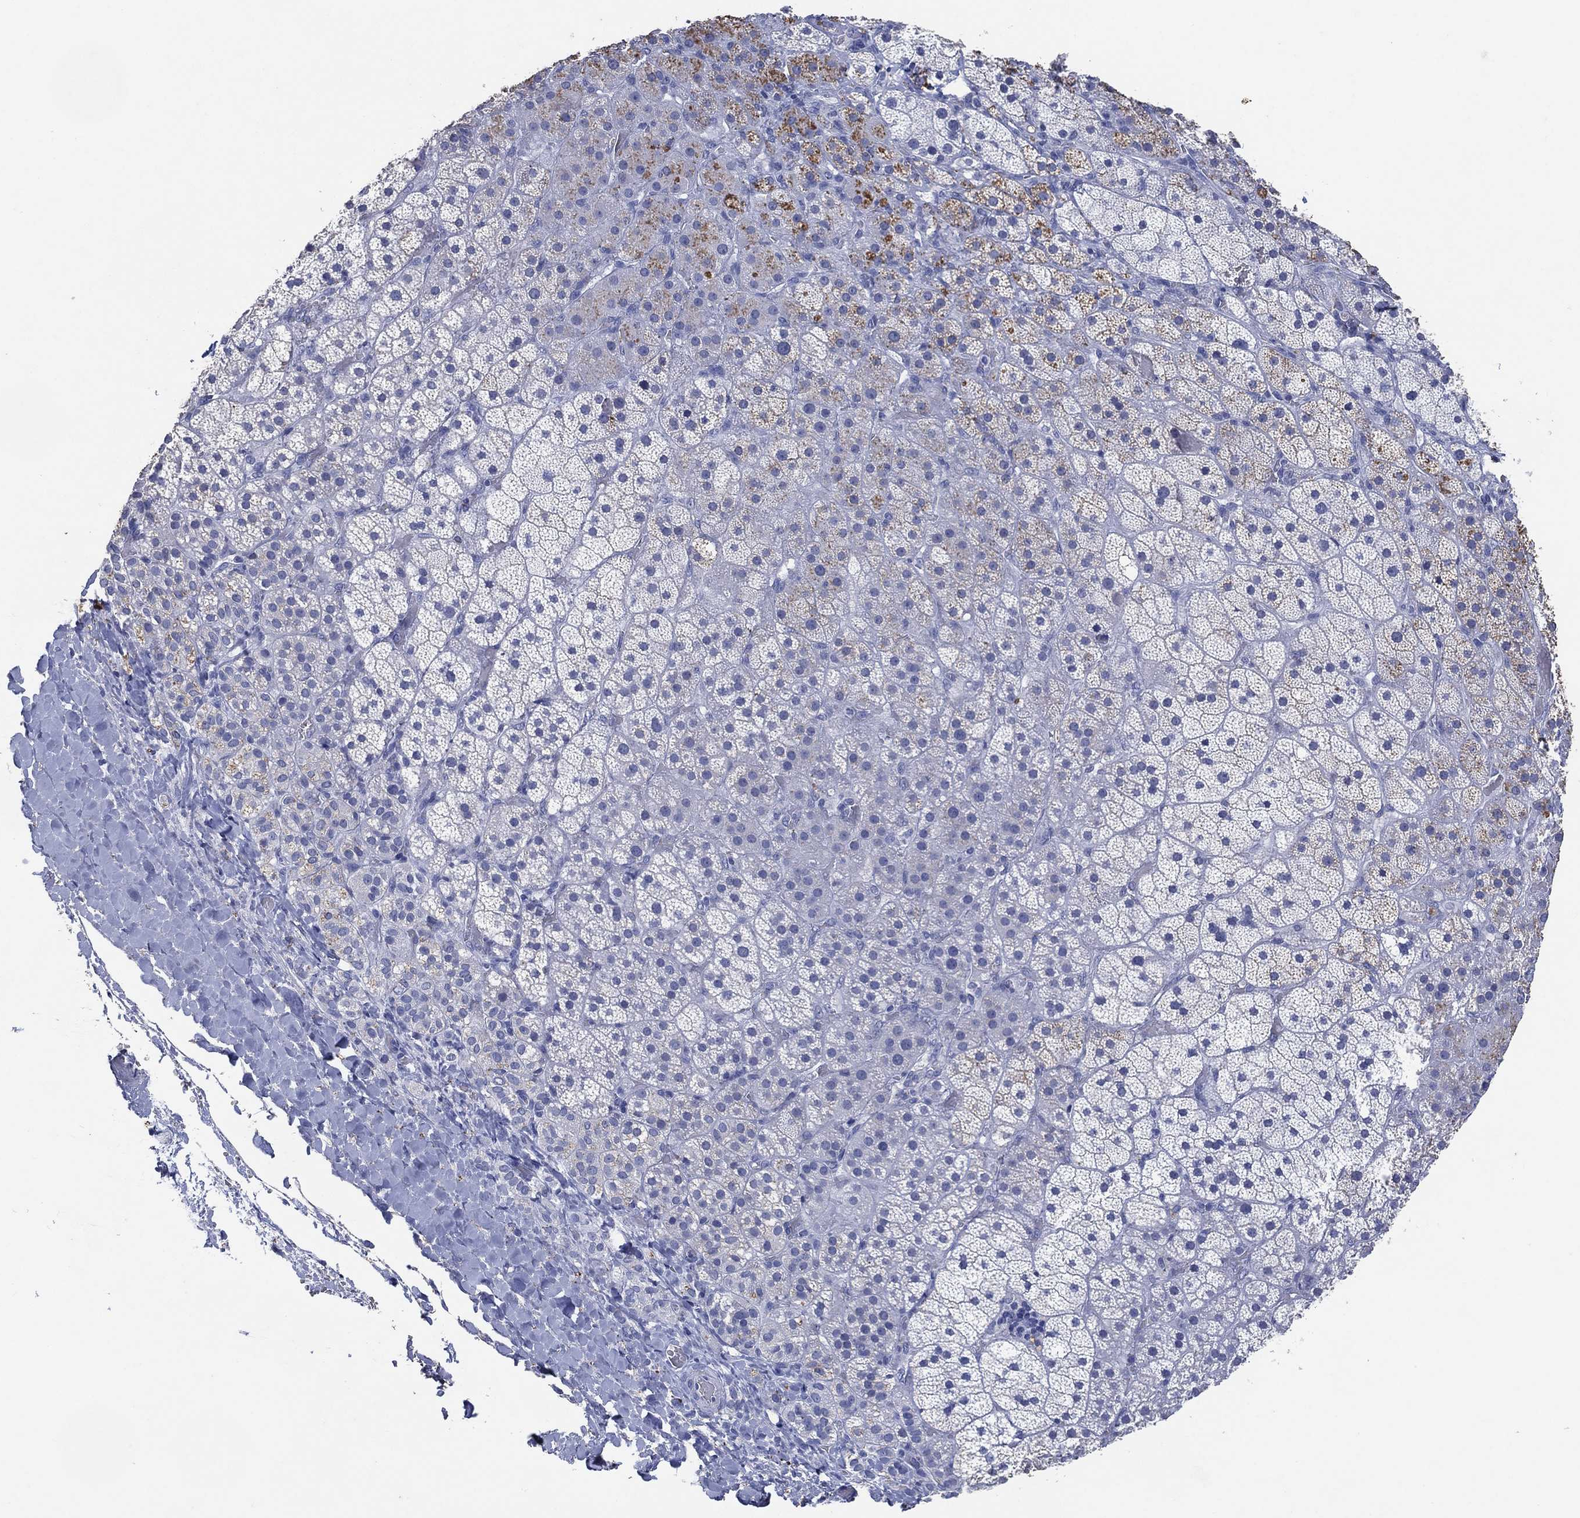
{"staining": {"intensity": "moderate", "quantity": "<25%", "location": "cytoplasmic/membranous"}, "tissue": "adrenal gland", "cell_type": "Glandular cells", "image_type": "normal", "snomed": [{"axis": "morphology", "description": "Normal tissue, NOS"}, {"axis": "topography", "description": "Adrenal gland"}], "caption": "This is a micrograph of immunohistochemistry (IHC) staining of unremarkable adrenal gland, which shows moderate expression in the cytoplasmic/membranous of glandular cells.", "gene": "FSCN2", "patient": {"sex": "male", "age": 57}}